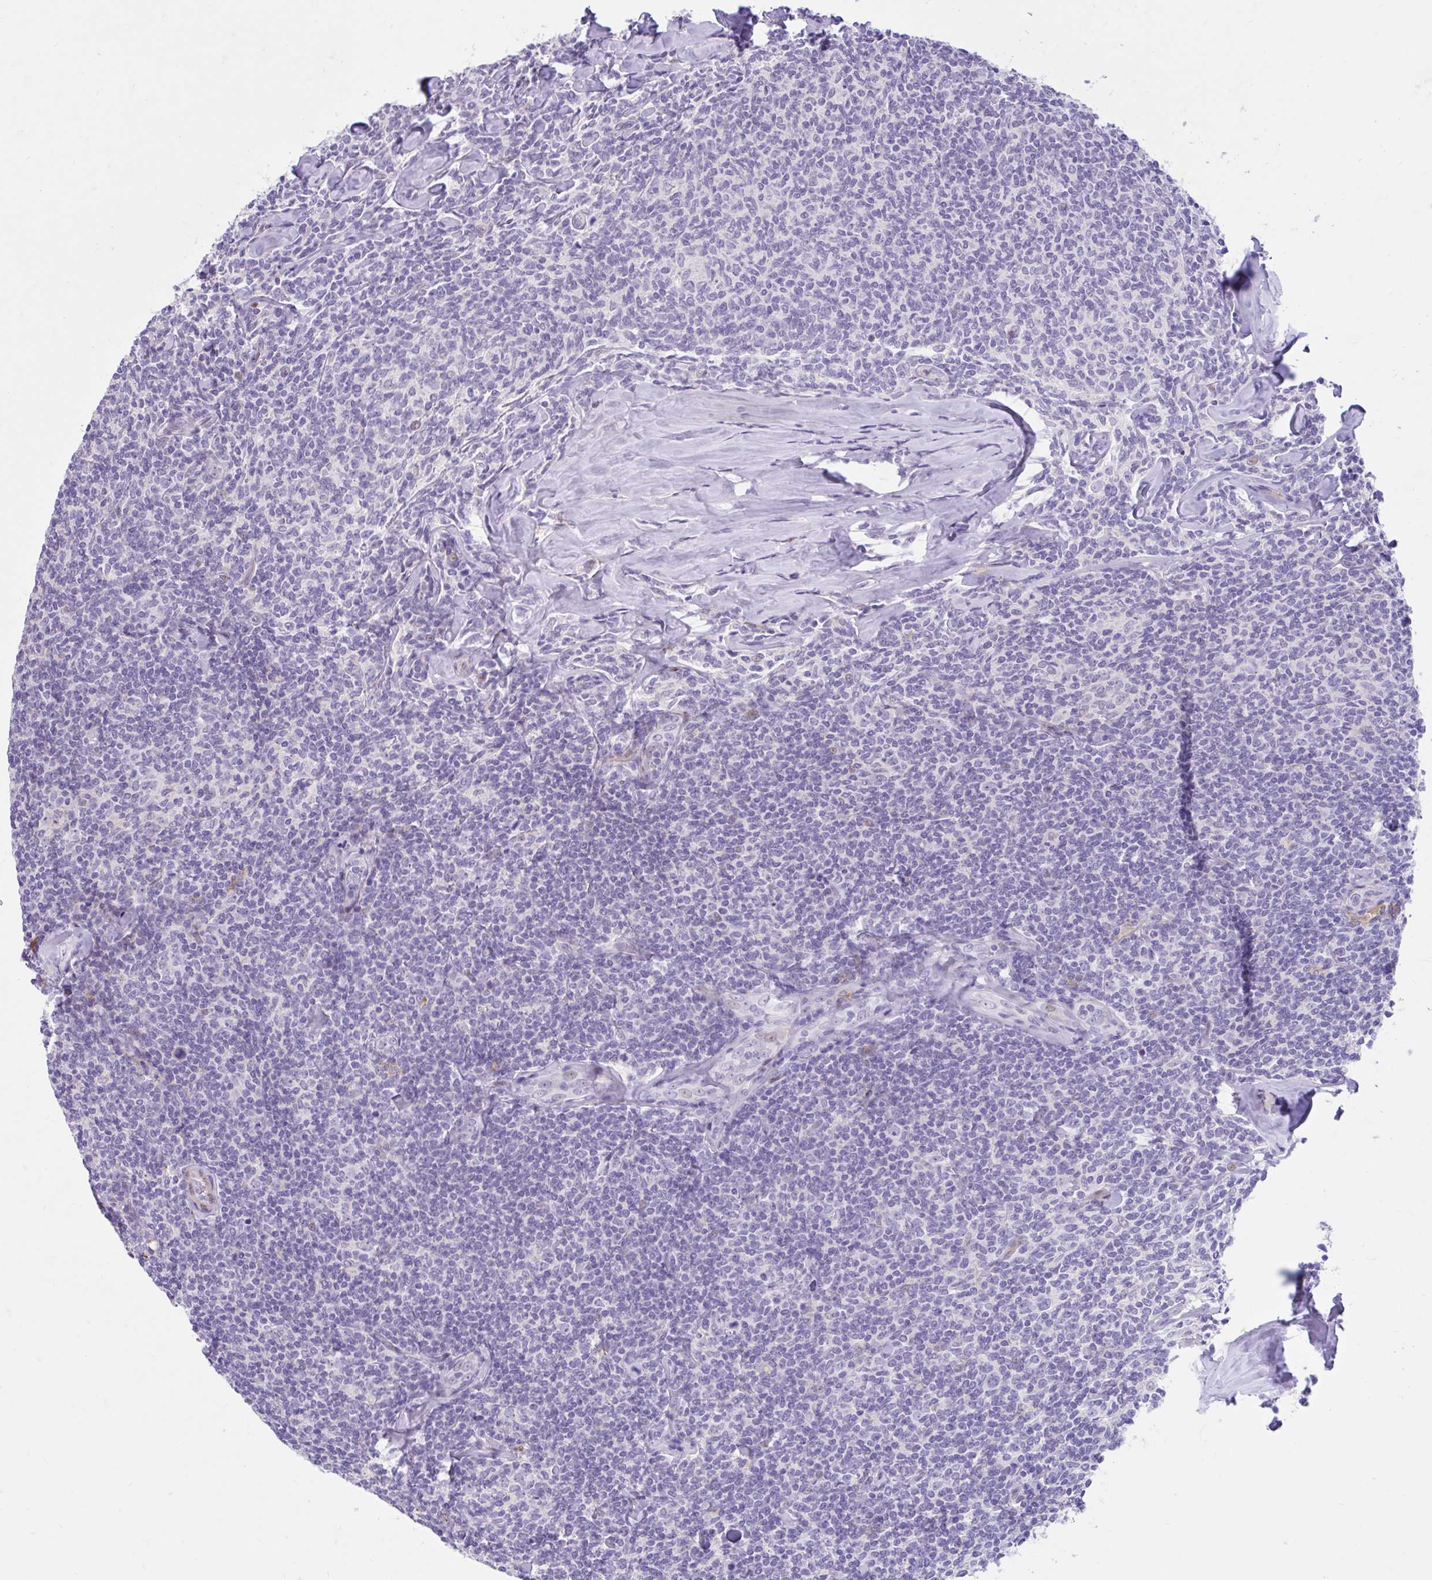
{"staining": {"intensity": "negative", "quantity": "none", "location": "none"}, "tissue": "lymphoma", "cell_type": "Tumor cells", "image_type": "cancer", "snomed": [{"axis": "morphology", "description": "Malignant lymphoma, non-Hodgkin's type, Low grade"}, {"axis": "topography", "description": "Lymph node"}], "caption": "The image demonstrates no staining of tumor cells in lymphoma.", "gene": "NHLH2", "patient": {"sex": "female", "age": 56}}